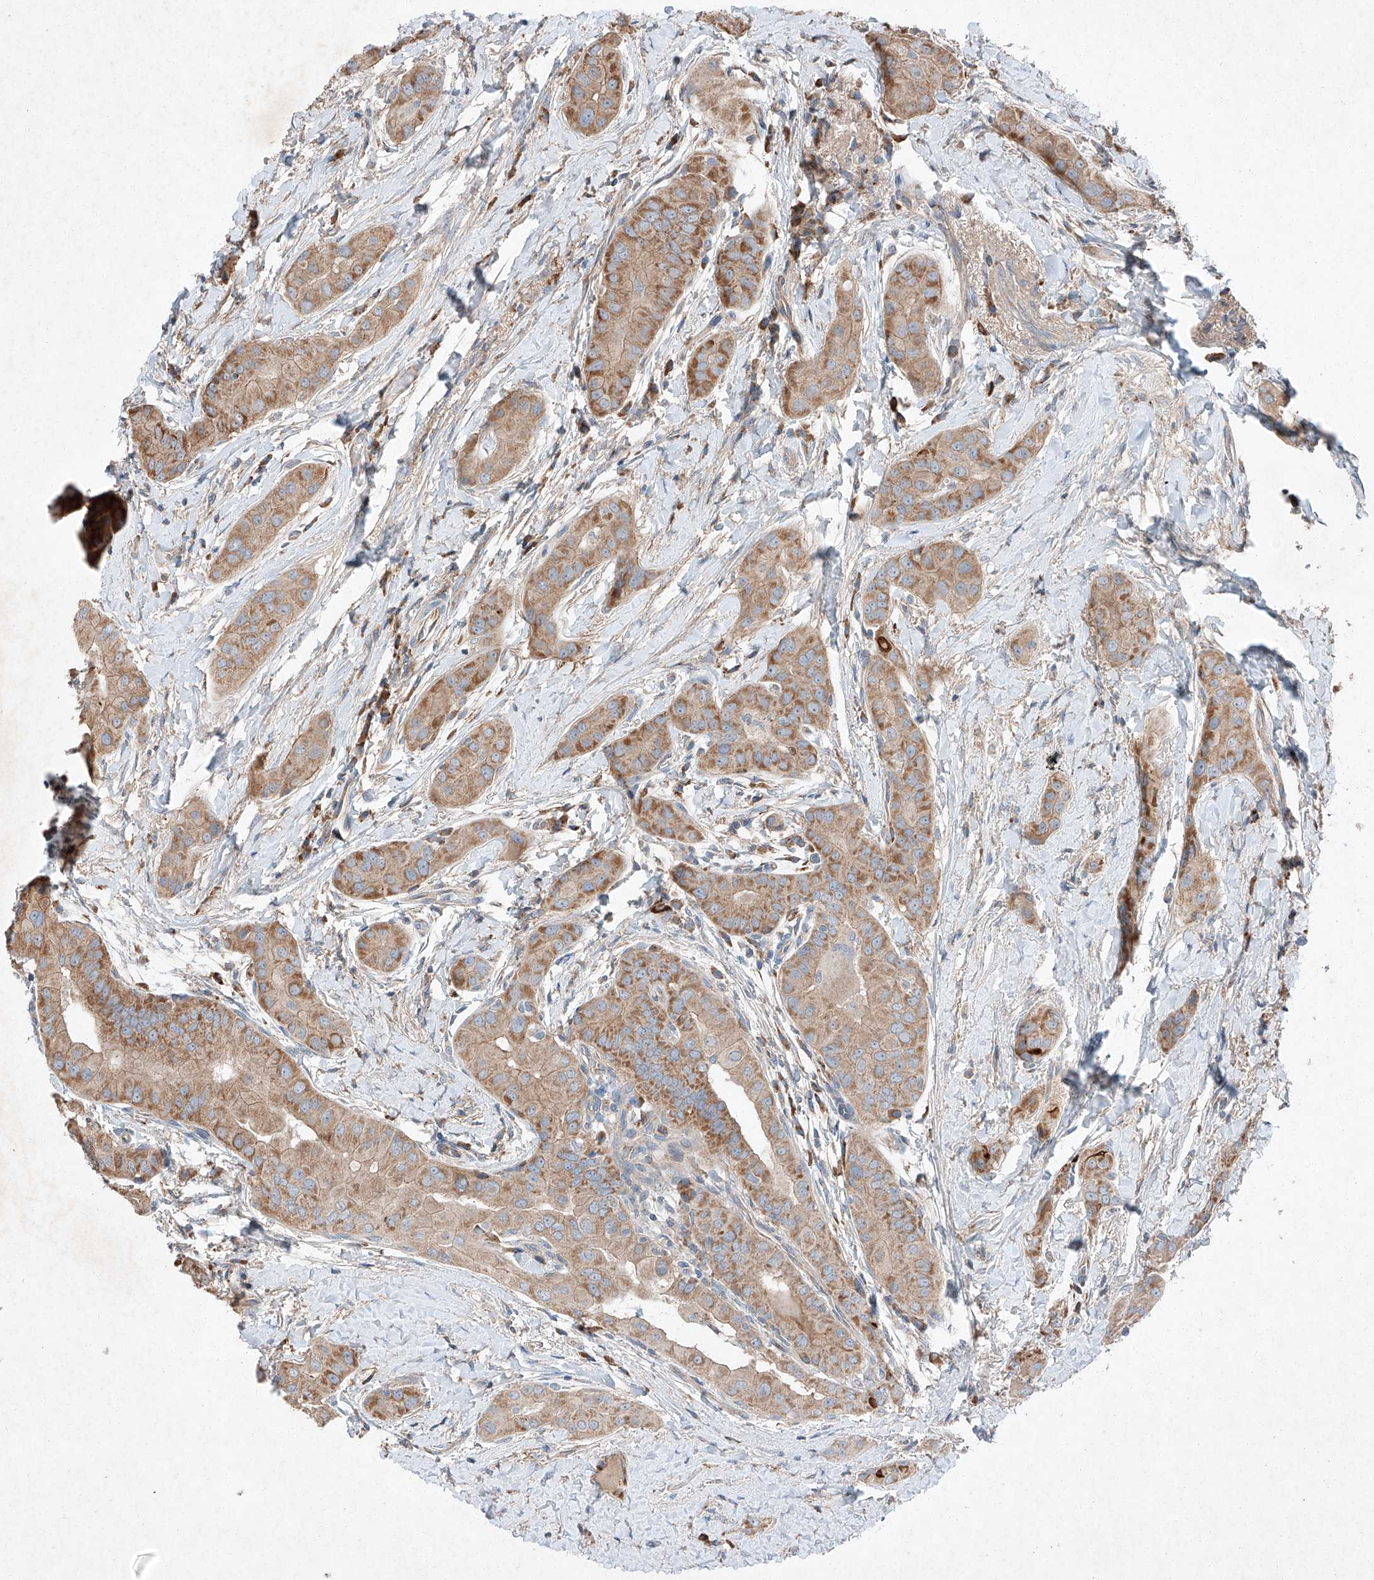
{"staining": {"intensity": "moderate", "quantity": ">75%", "location": "cytoplasmic/membranous"}, "tissue": "thyroid cancer", "cell_type": "Tumor cells", "image_type": "cancer", "snomed": [{"axis": "morphology", "description": "Papillary adenocarcinoma, NOS"}, {"axis": "topography", "description": "Thyroid gland"}], "caption": "Tumor cells demonstrate medium levels of moderate cytoplasmic/membranous positivity in about >75% of cells in papillary adenocarcinoma (thyroid).", "gene": "RUSC1", "patient": {"sex": "male", "age": 33}}